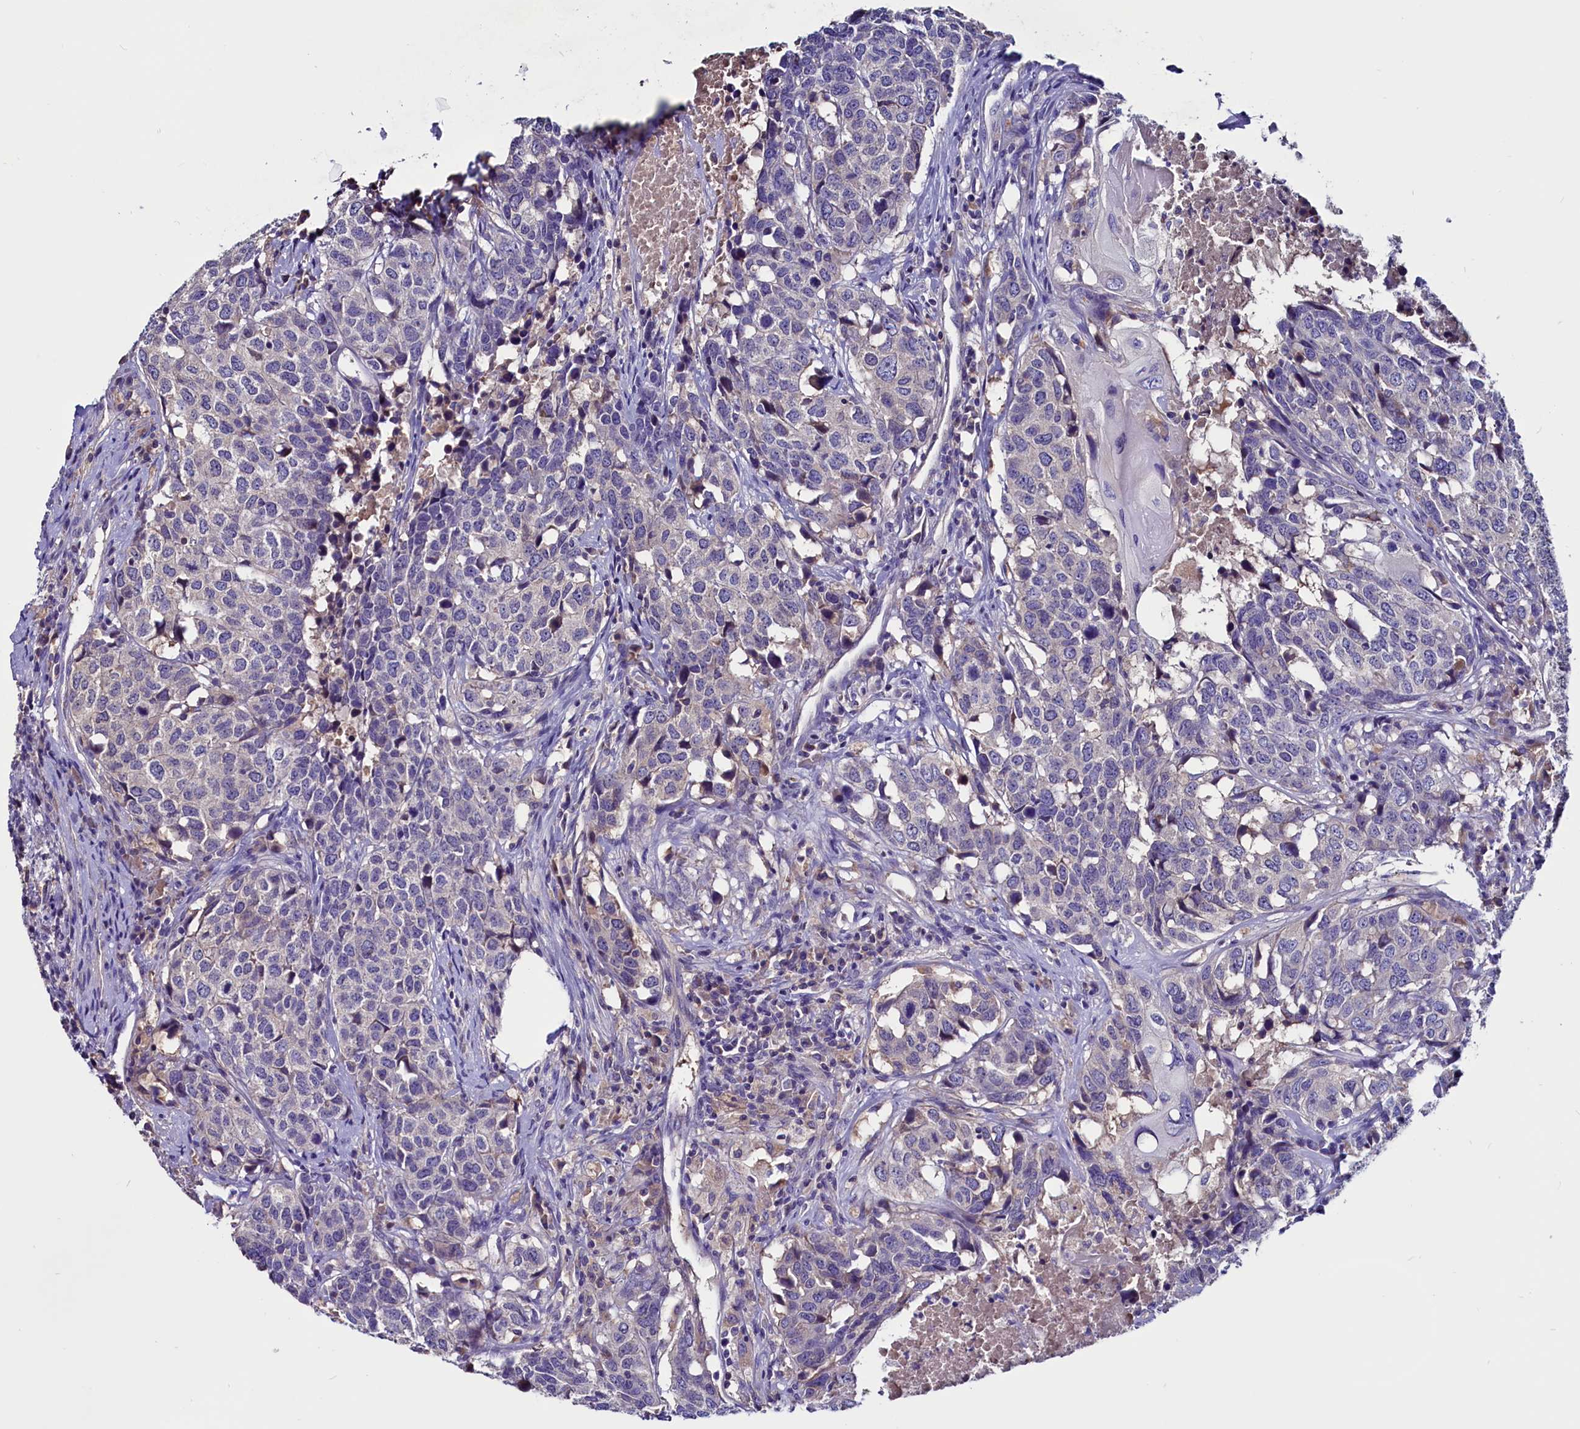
{"staining": {"intensity": "negative", "quantity": "none", "location": "none"}, "tissue": "head and neck cancer", "cell_type": "Tumor cells", "image_type": "cancer", "snomed": [{"axis": "morphology", "description": "Squamous cell carcinoma, NOS"}, {"axis": "topography", "description": "Head-Neck"}], "caption": "Tumor cells are negative for protein expression in human head and neck cancer (squamous cell carcinoma). (DAB IHC with hematoxylin counter stain).", "gene": "CCBE1", "patient": {"sex": "male", "age": 66}}